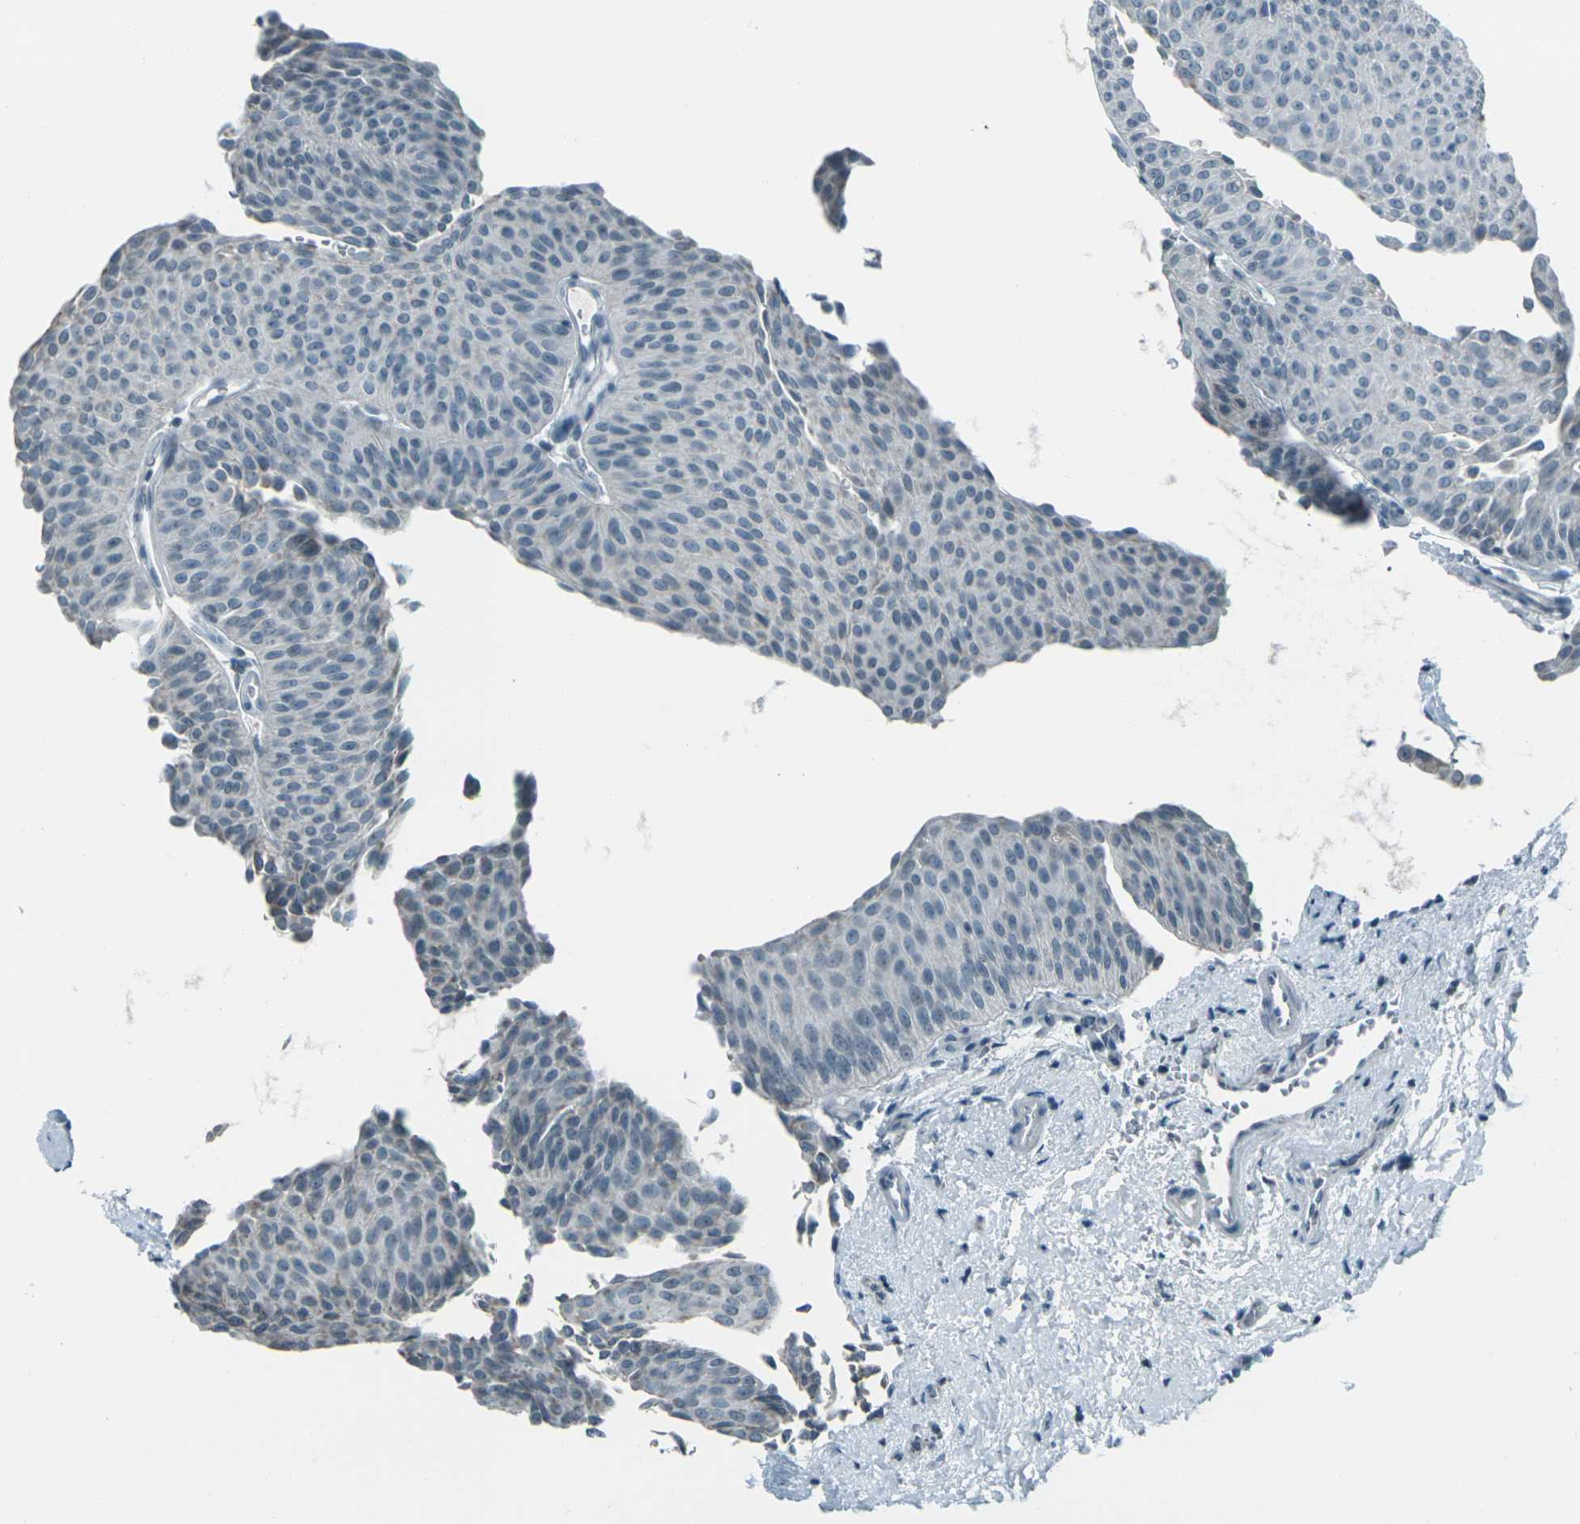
{"staining": {"intensity": "weak", "quantity": "<25%", "location": "cytoplasmic/membranous"}, "tissue": "urothelial cancer", "cell_type": "Tumor cells", "image_type": "cancer", "snomed": [{"axis": "morphology", "description": "Urothelial carcinoma, Low grade"}, {"axis": "topography", "description": "Urinary bladder"}], "caption": "Immunohistochemistry of human urothelial carcinoma (low-grade) shows no expression in tumor cells.", "gene": "H2BC1", "patient": {"sex": "female", "age": 60}}